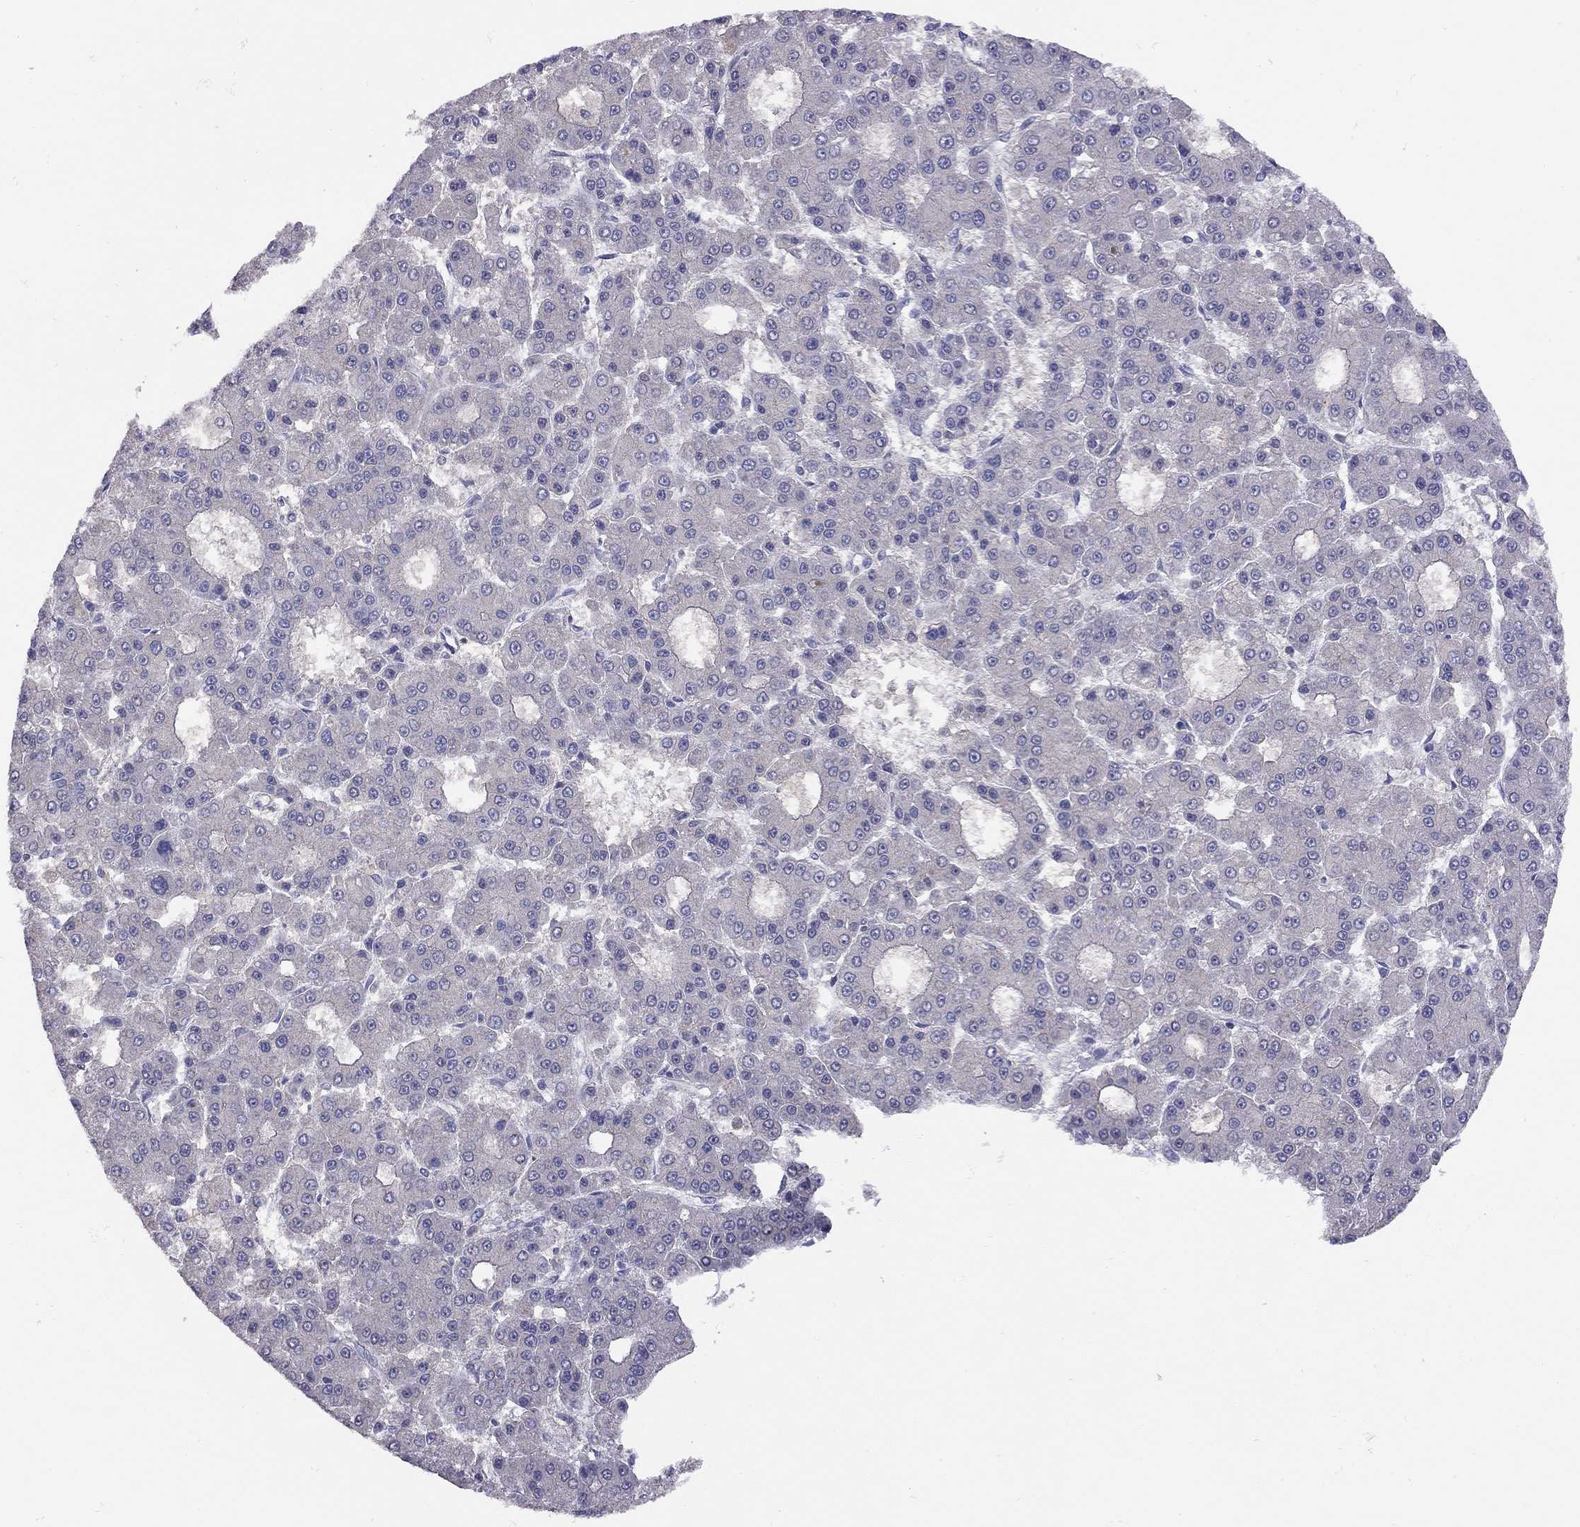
{"staining": {"intensity": "negative", "quantity": "none", "location": "none"}, "tissue": "liver cancer", "cell_type": "Tumor cells", "image_type": "cancer", "snomed": [{"axis": "morphology", "description": "Carcinoma, Hepatocellular, NOS"}, {"axis": "topography", "description": "Liver"}], "caption": "DAB immunohistochemical staining of hepatocellular carcinoma (liver) shows no significant expression in tumor cells.", "gene": "RTP5", "patient": {"sex": "male", "age": 70}}